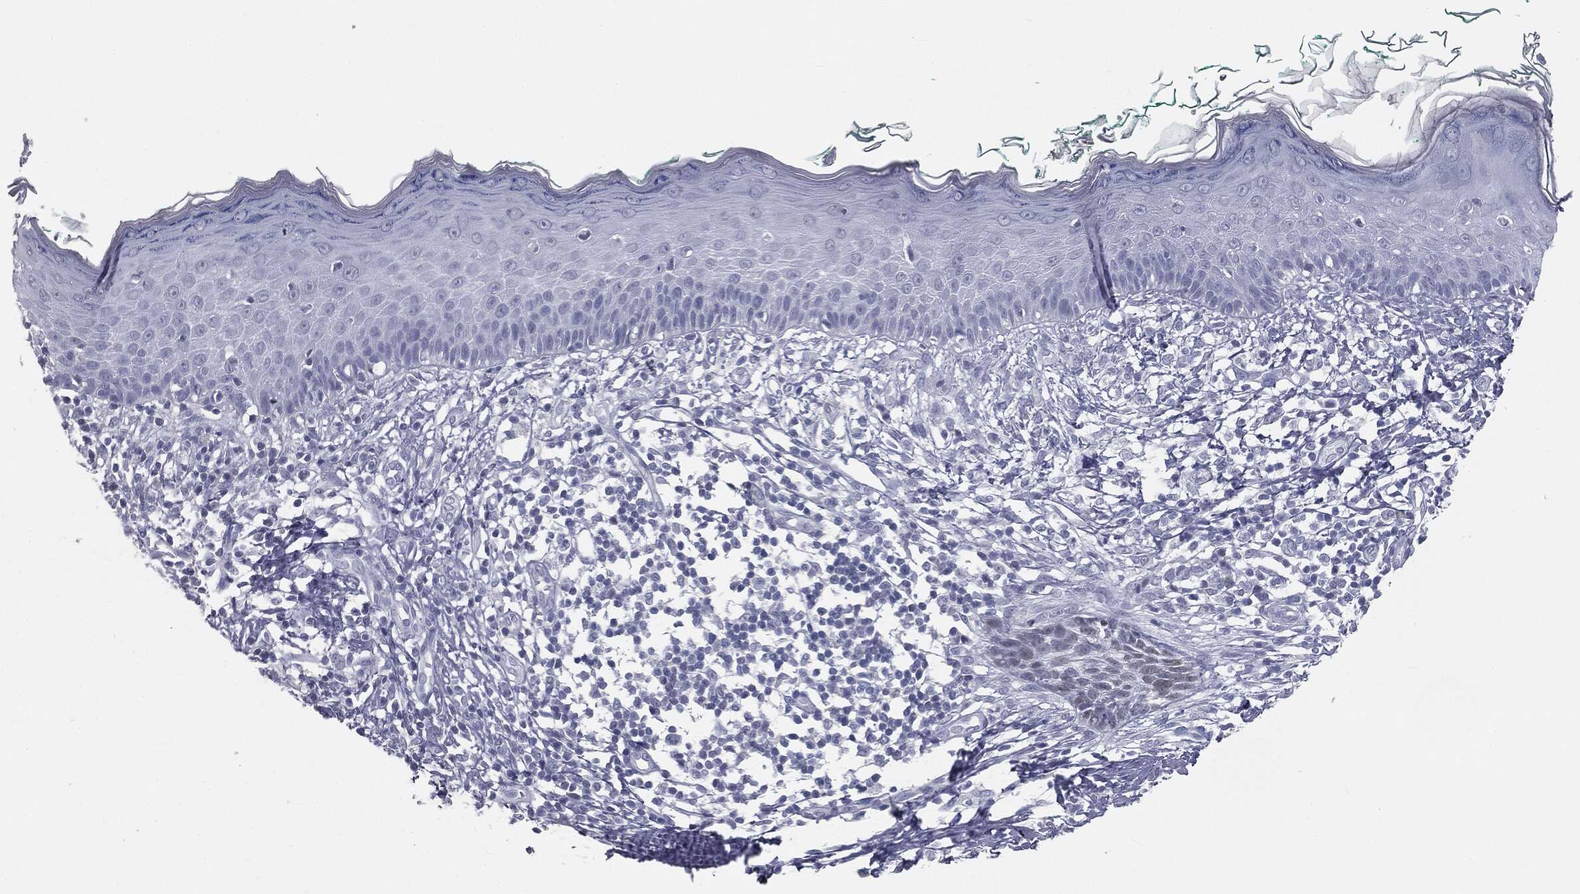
{"staining": {"intensity": "negative", "quantity": "none", "location": "none"}, "tissue": "skin", "cell_type": "Fibroblasts", "image_type": "normal", "snomed": [{"axis": "morphology", "description": "Normal tissue, NOS"}, {"axis": "morphology", "description": "Basal cell carcinoma"}, {"axis": "topography", "description": "Skin"}], "caption": "IHC micrograph of benign skin stained for a protein (brown), which reveals no staining in fibroblasts. (DAB immunohistochemistry, high magnification).", "gene": "PRAME", "patient": {"sex": "male", "age": 33}}